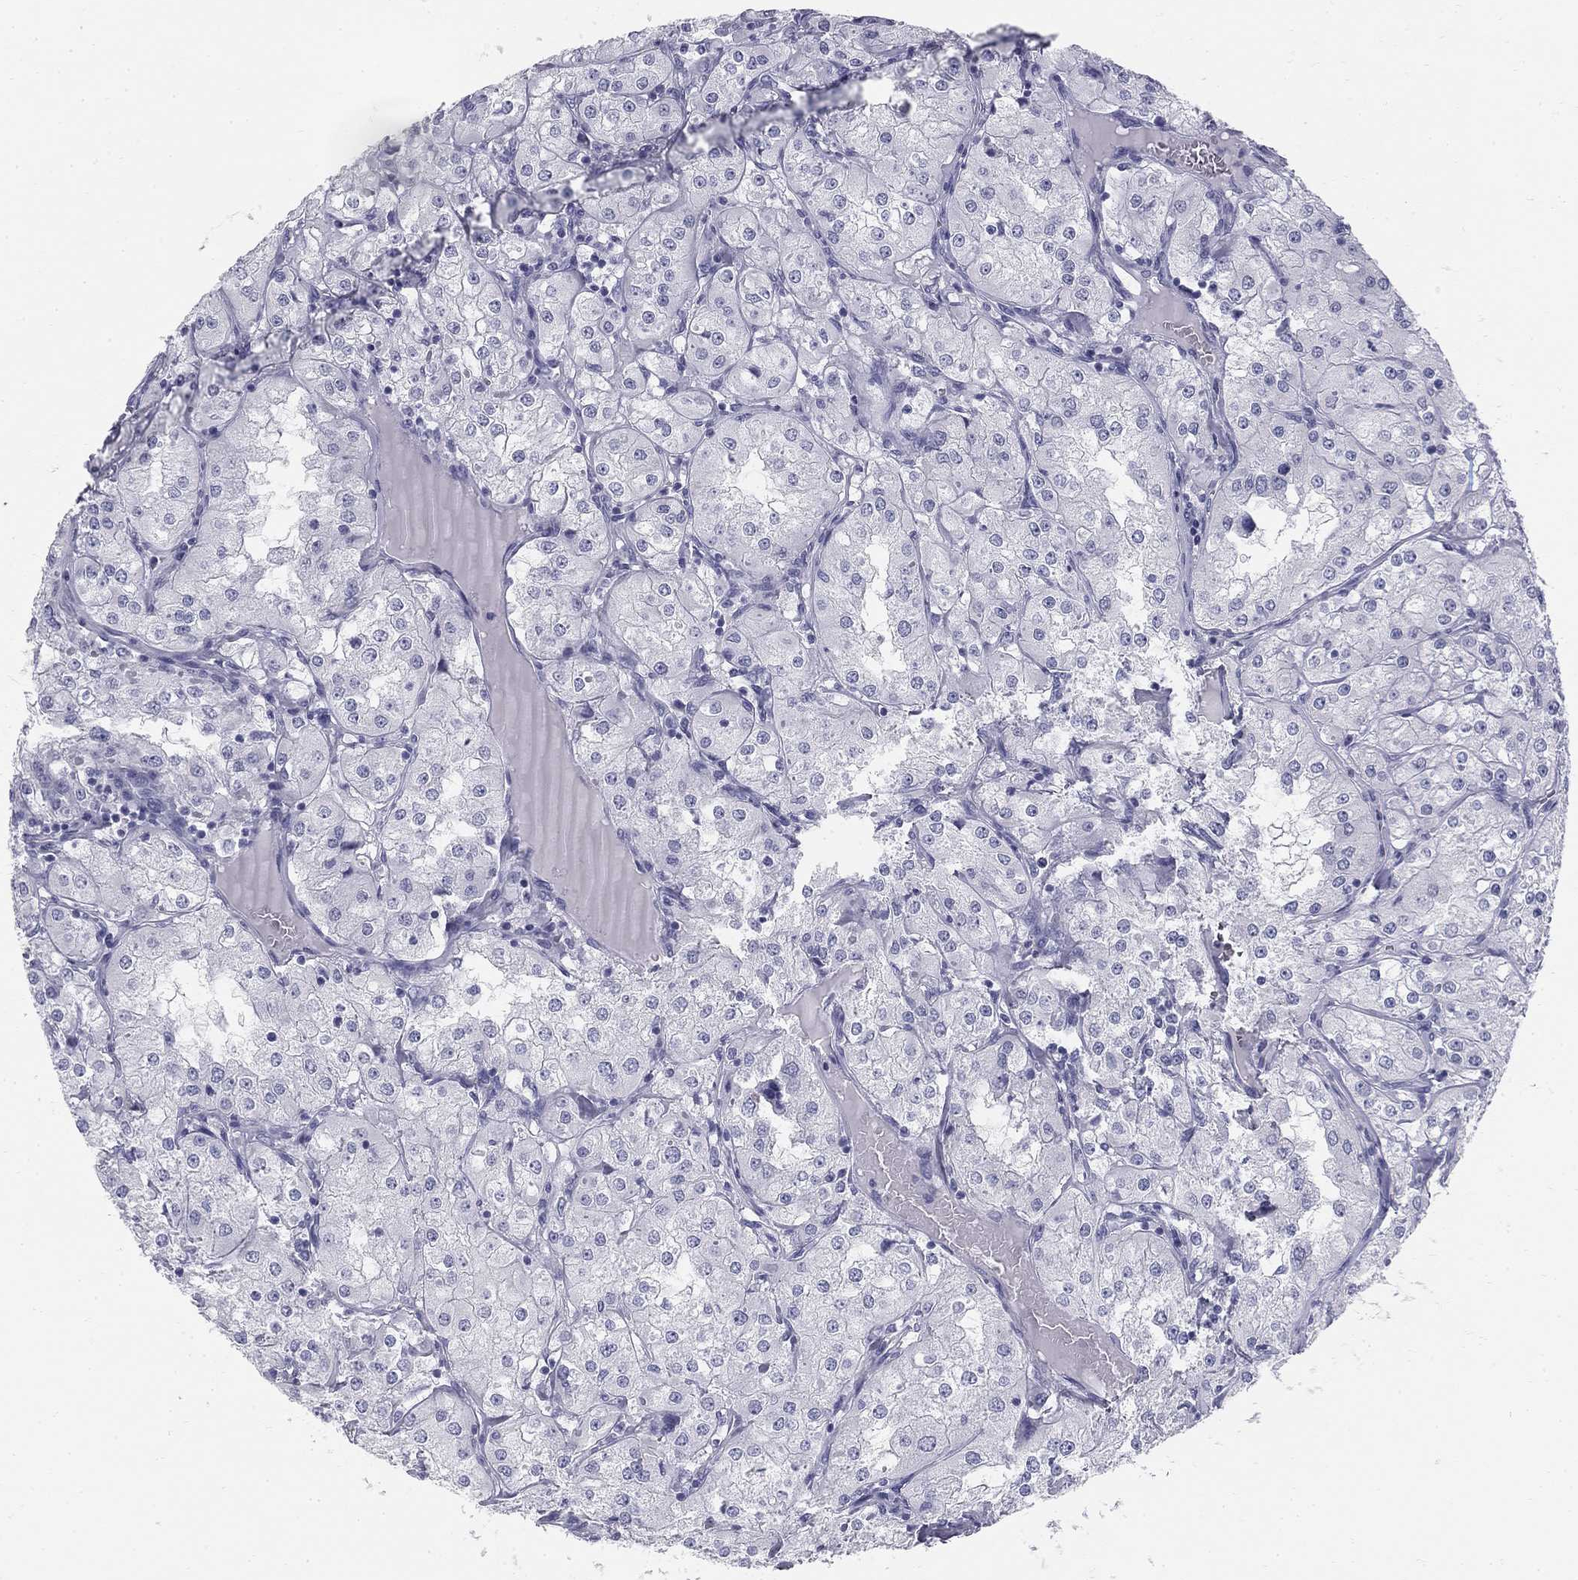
{"staining": {"intensity": "negative", "quantity": "none", "location": "none"}, "tissue": "renal cancer", "cell_type": "Tumor cells", "image_type": "cancer", "snomed": [{"axis": "morphology", "description": "Adenocarcinoma, NOS"}, {"axis": "topography", "description": "Kidney"}], "caption": "Photomicrograph shows no protein positivity in tumor cells of adenocarcinoma (renal) tissue. (Brightfield microscopy of DAB immunohistochemistry at high magnification).", "gene": "SULT2B1", "patient": {"sex": "male", "age": 77}}